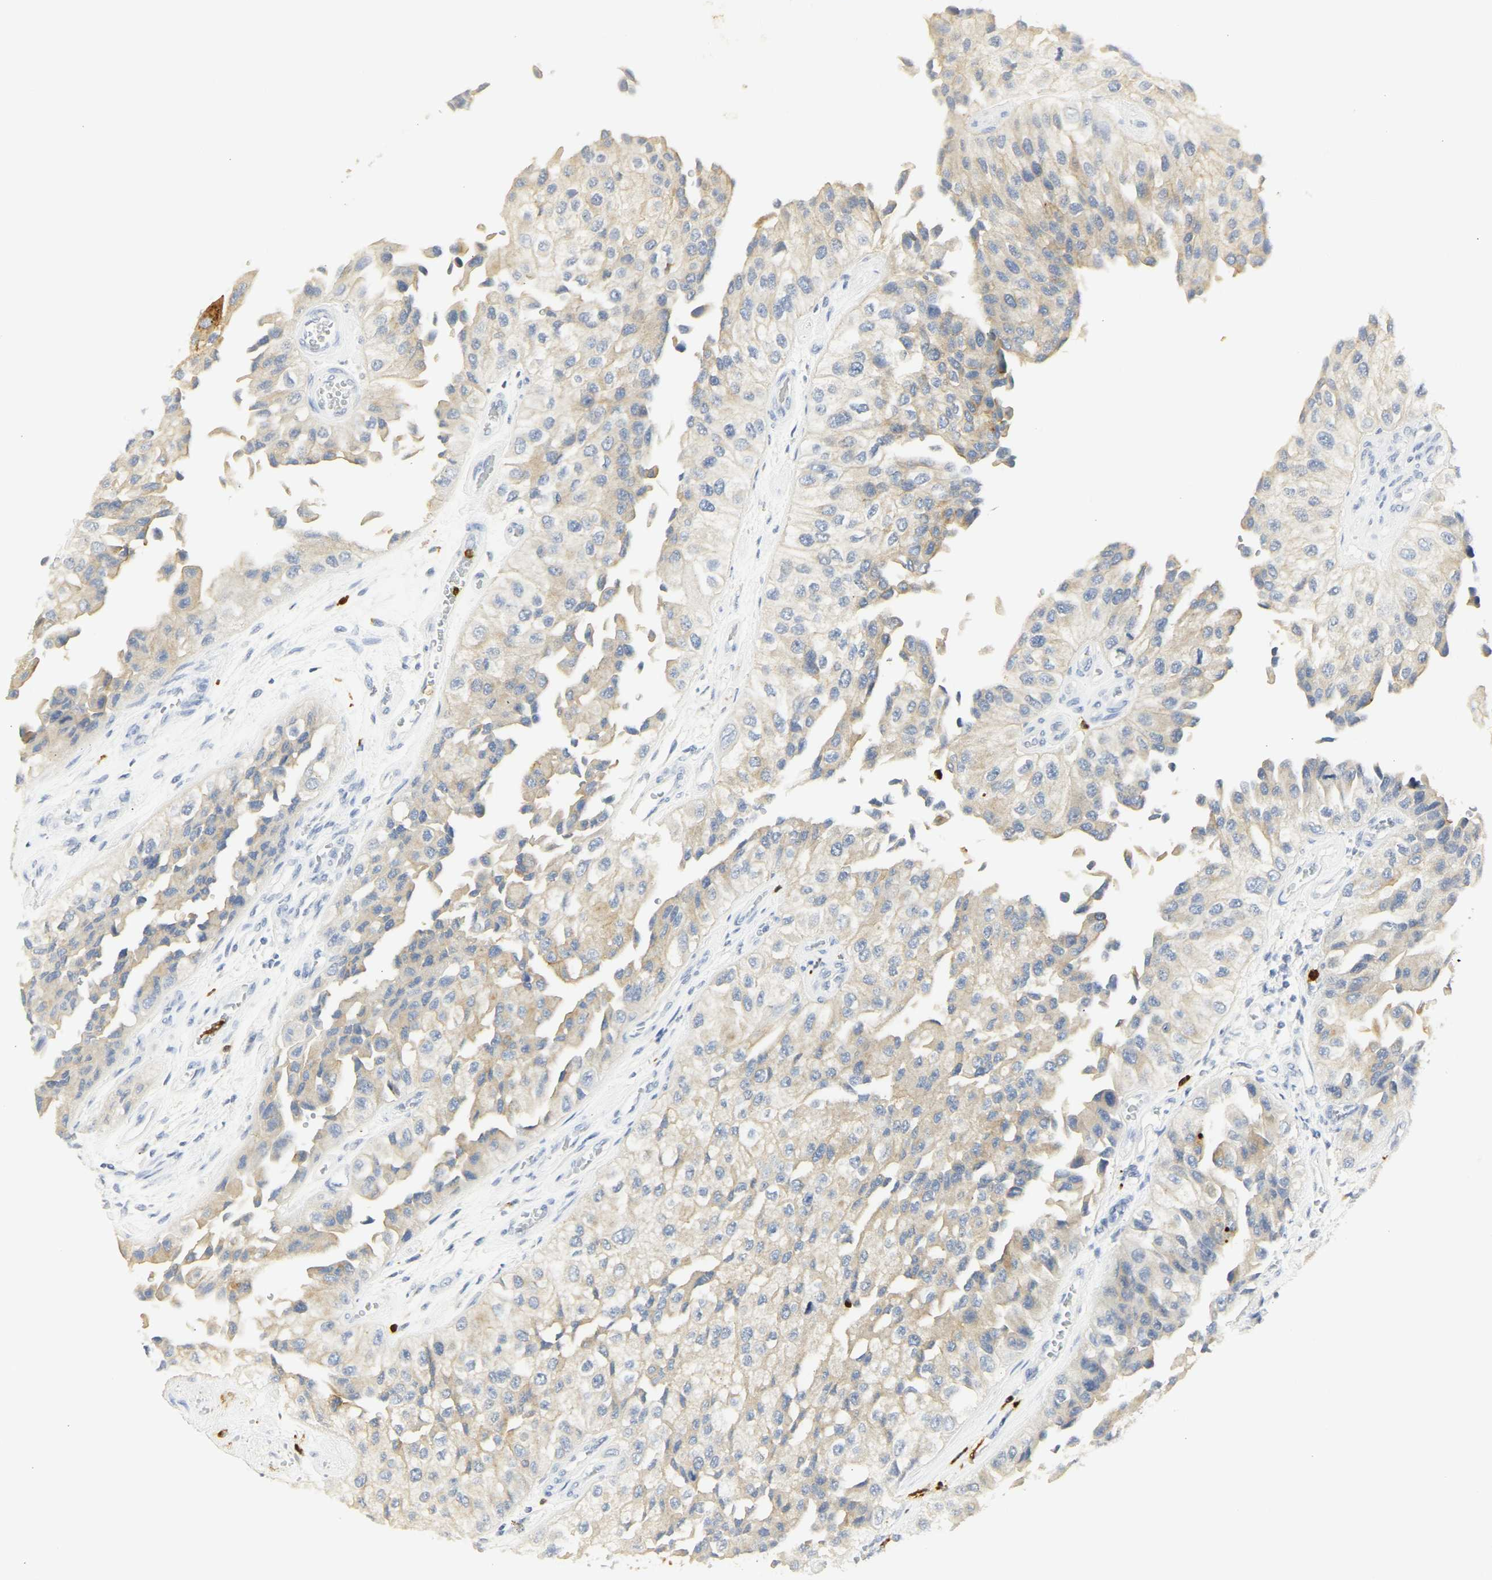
{"staining": {"intensity": "weak", "quantity": "25%-75%", "location": "cytoplasmic/membranous"}, "tissue": "urothelial cancer", "cell_type": "Tumor cells", "image_type": "cancer", "snomed": [{"axis": "morphology", "description": "Urothelial carcinoma, High grade"}, {"axis": "topography", "description": "Kidney"}, {"axis": "topography", "description": "Urinary bladder"}], "caption": "Urothelial carcinoma (high-grade) tissue displays weak cytoplasmic/membranous positivity in about 25%-75% of tumor cells, visualized by immunohistochemistry.", "gene": "CEACAM5", "patient": {"sex": "male", "age": 77}}